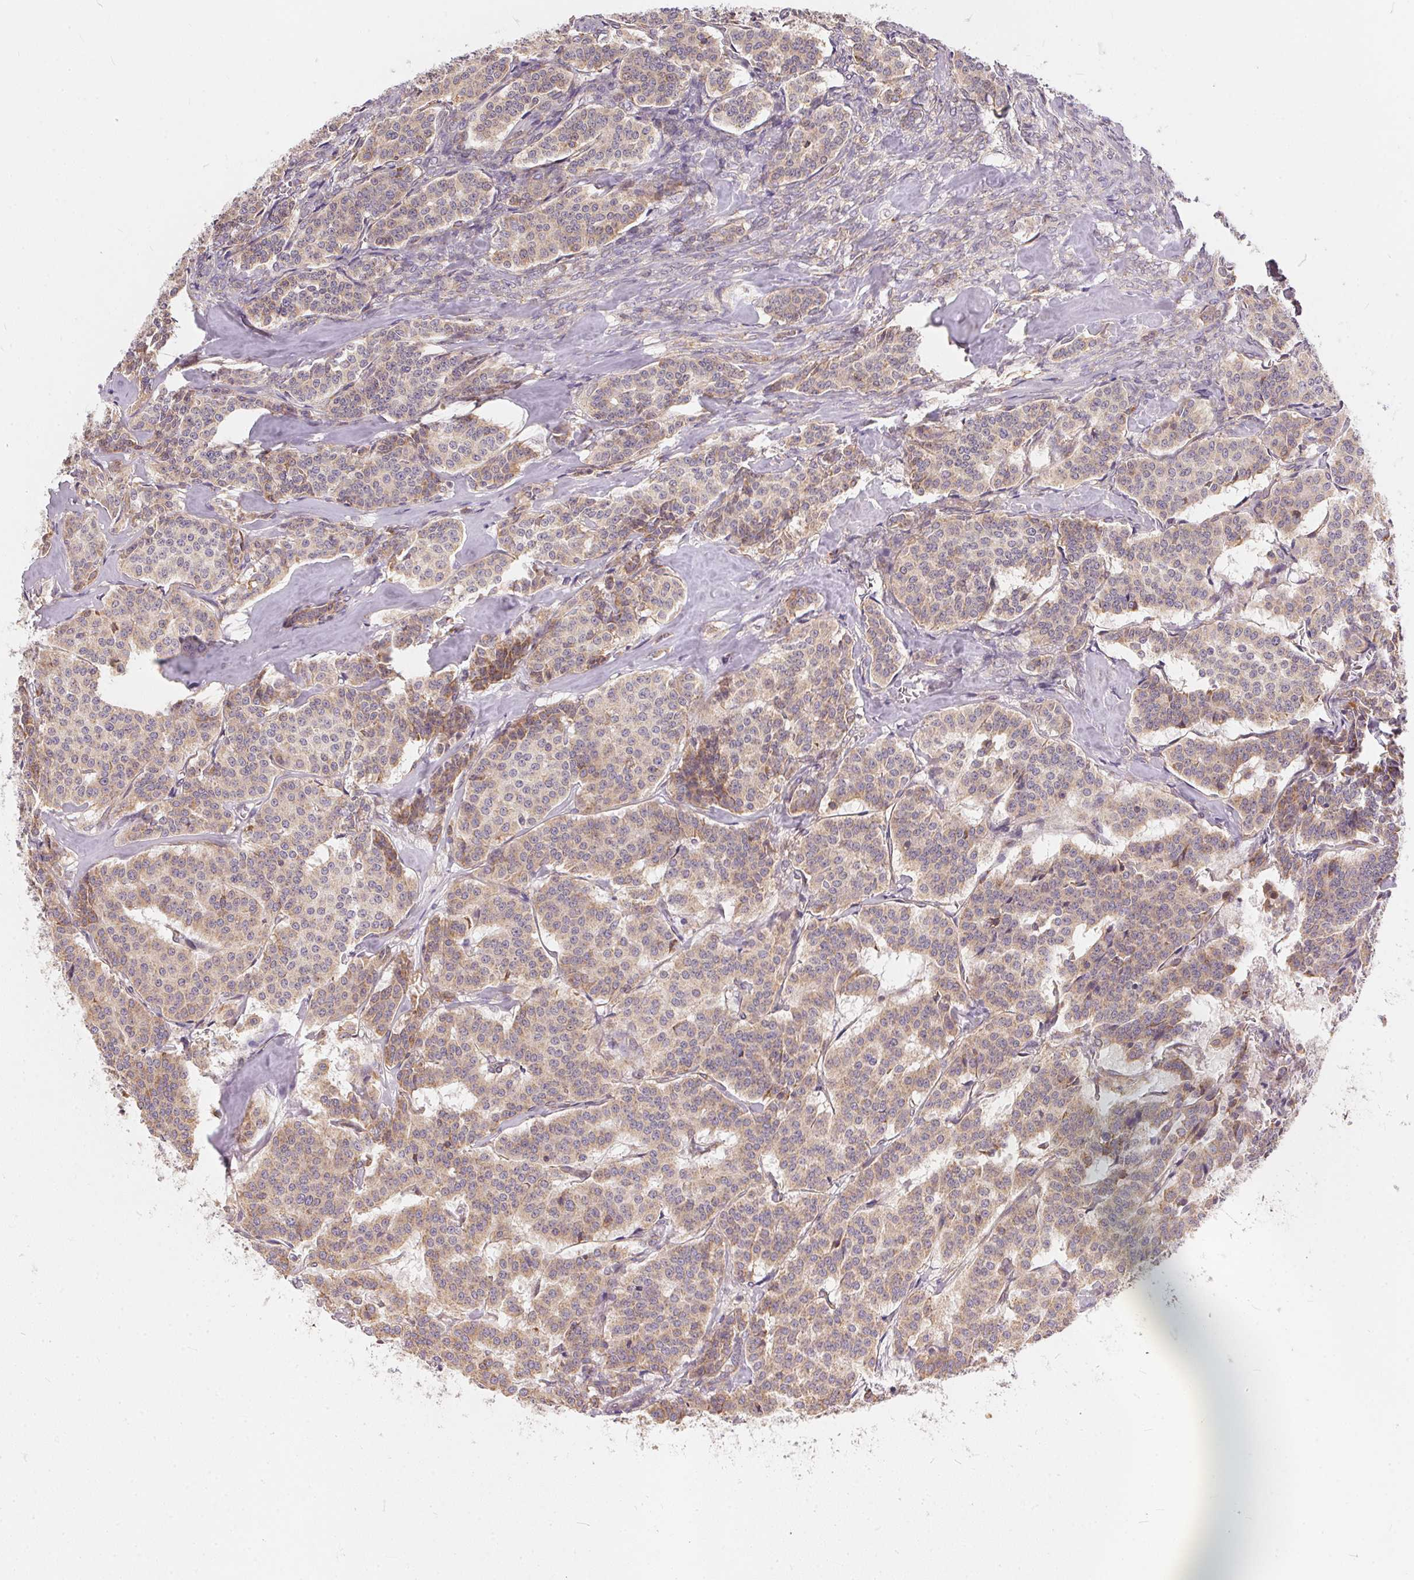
{"staining": {"intensity": "weak", "quantity": ">75%", "location": "cytoplasmic/membranous"}, "tissue": "carcinoid", "cell_type": "Tumor cells", "image_type": "cancer", "snomed": [{"axis": "morphology", "description": "Carcinoid, malignant, NOS"}, {"axis": "topography", "description": "Lung"}], "caption": "Human malignant carcinoid stained for a protein (brown) shows weak cytoplasmic/membranous positive positivity in approximately >75% of tumor cells.", "gene": "VWA5B2", "patient": {"sex": "female", "age": 46}}